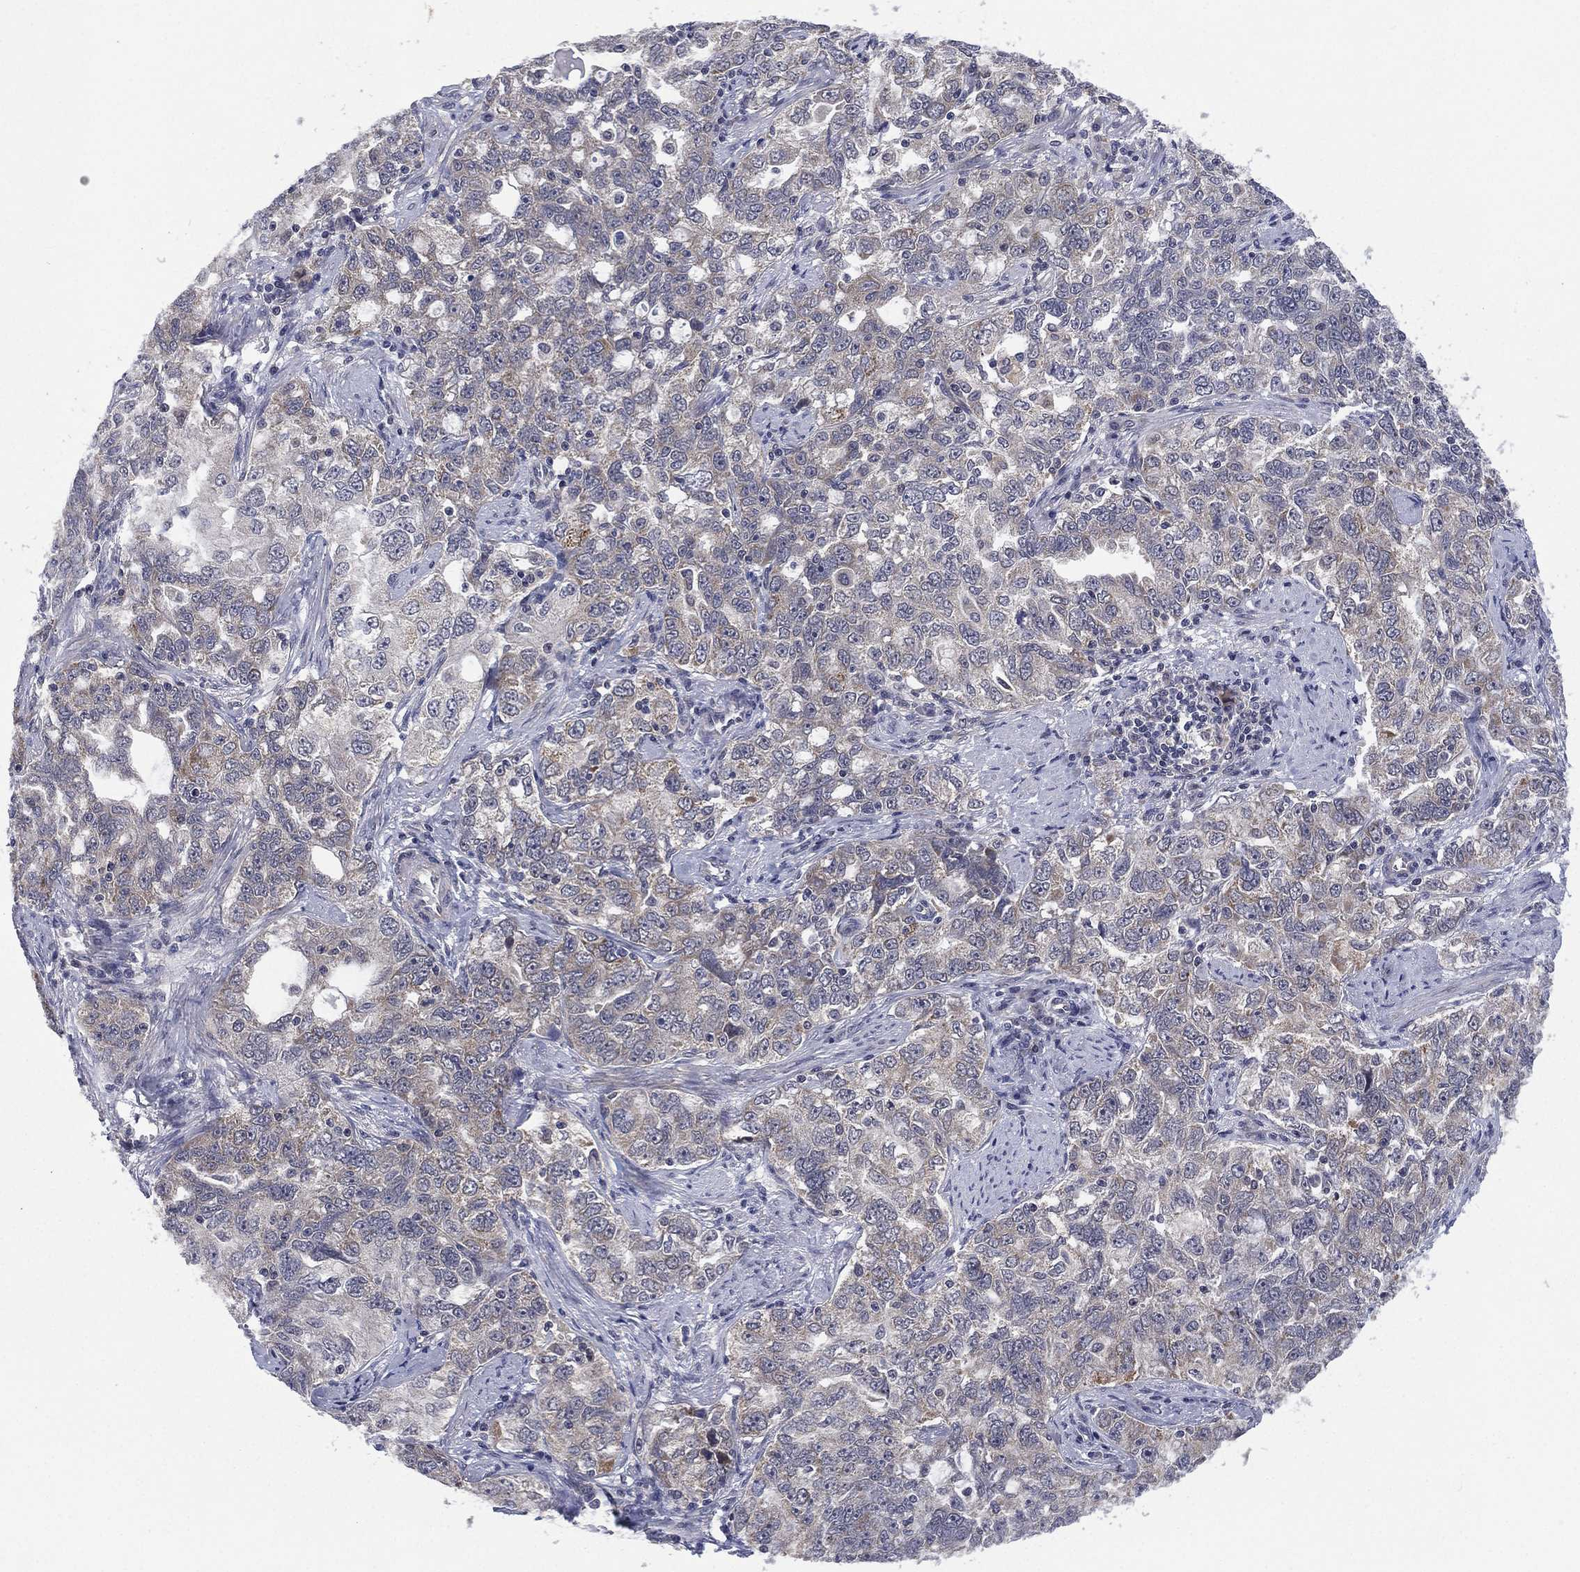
{"staining": {"intensity": "negative", "quantity": "none", "location": "none"}, "tissue": "ovarian cancer", "cell_type": "Tumor cells", "image_type": "cancer", "snomed": [{"axis": "morphology", "description": "Cystadenocarcinoma, serous, NOS"}, {"axis": "topography", "description": "Ovary"}], "caption": "There is no significant expression in tumor cells of serous cystadenocarcinoma (ovarian).", "gene": "SELENOO", "patient": {"sex": "female", "age": 51}}